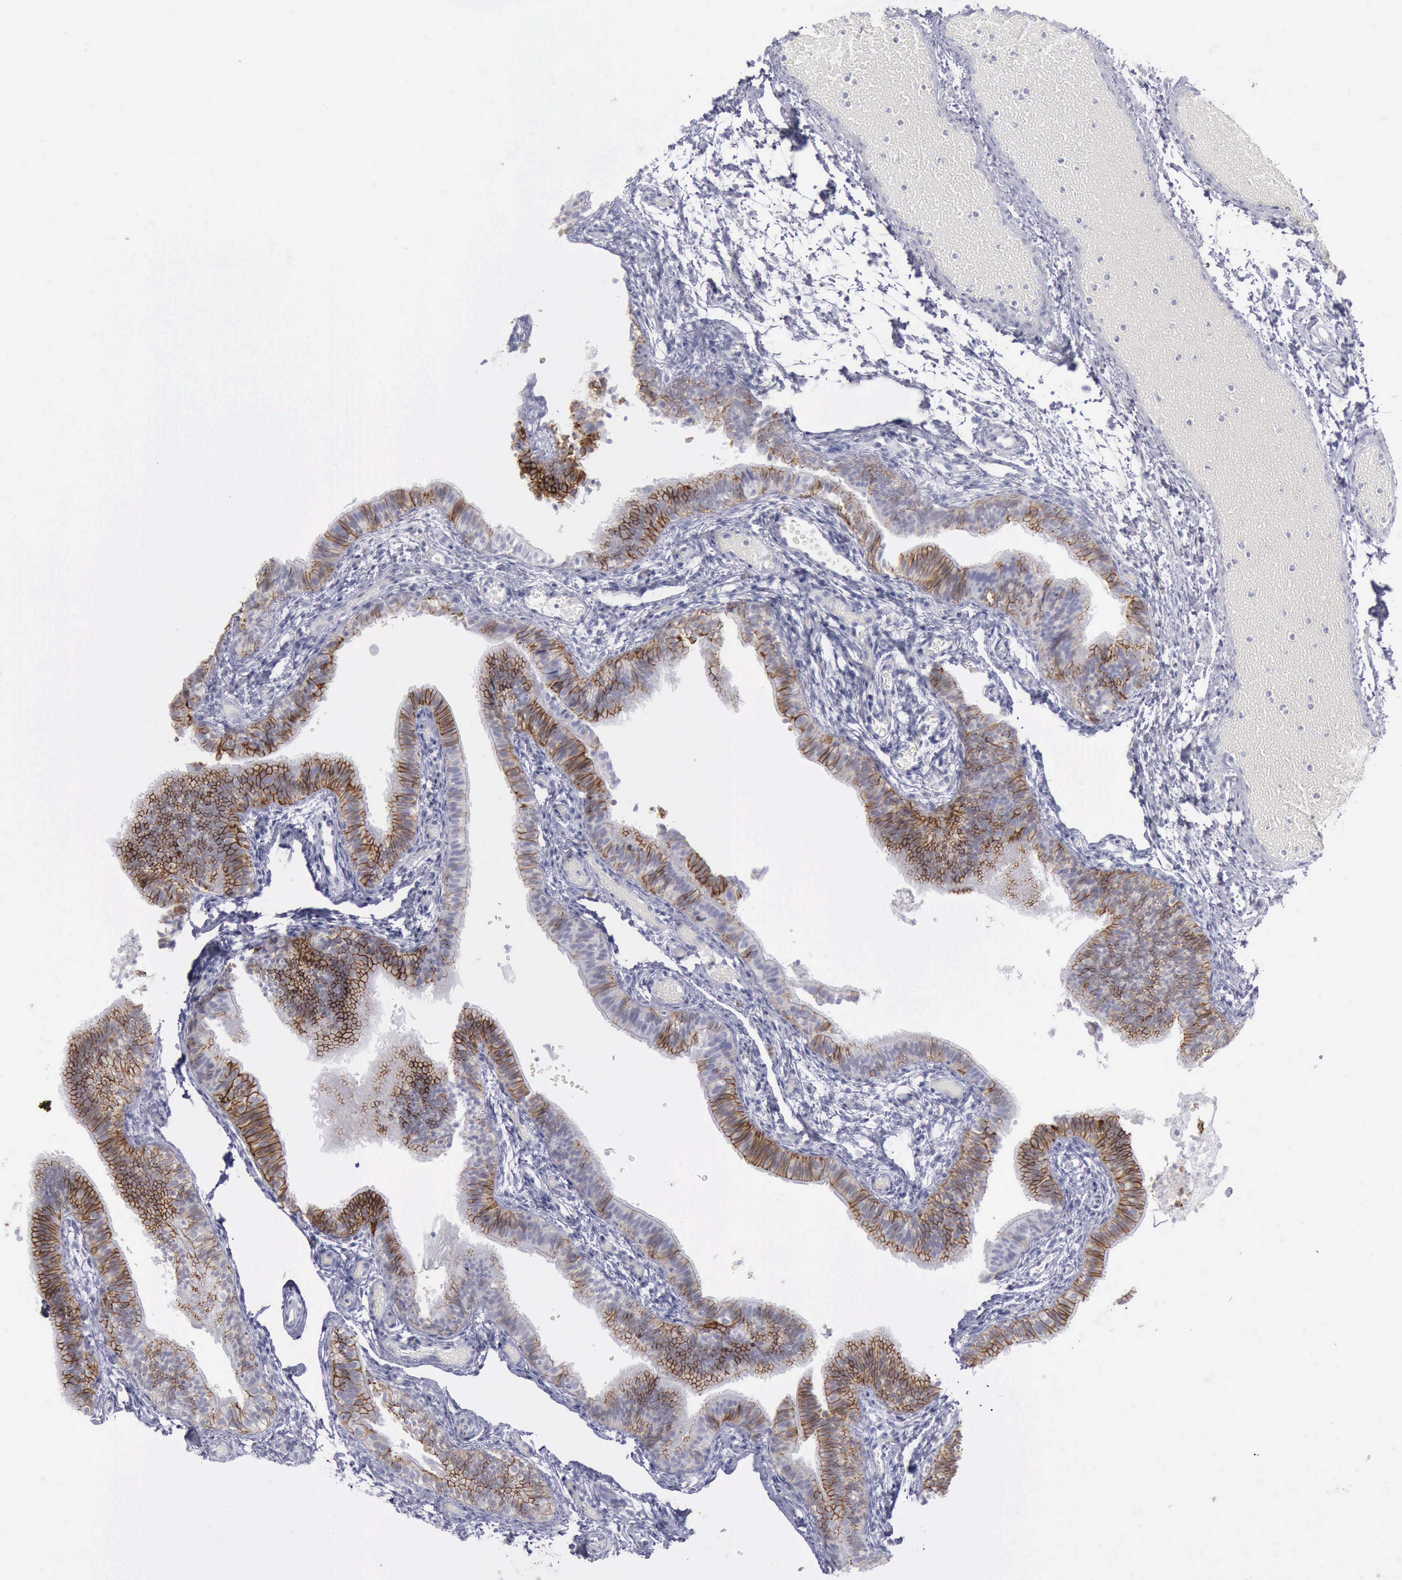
{"staining": {"intensity": "strong", "quantity": "25%-75%", "location": "cytoplasmic/membranous"}, "tissue": "fallopian tube", "cell_type": "Glandular cells", "image_type": "normal", "snomed": [{"axis": "morphology", "description": "Normal tissue, NOS"}, {"axis": "morphology", "description": "Dermoid, NOS"}, {"axis": "topography", "description": "Fallopian tube"}], "caption": "Immunohistochemistry (IHC) (DAB) staining of benign fallopian tube exhibits strong cytoplasmic/membranous protein staining in approximately 25%-75% of glandular cells.", "gene": "CDH2", "patient": {"sex": "female", "age": 33}}